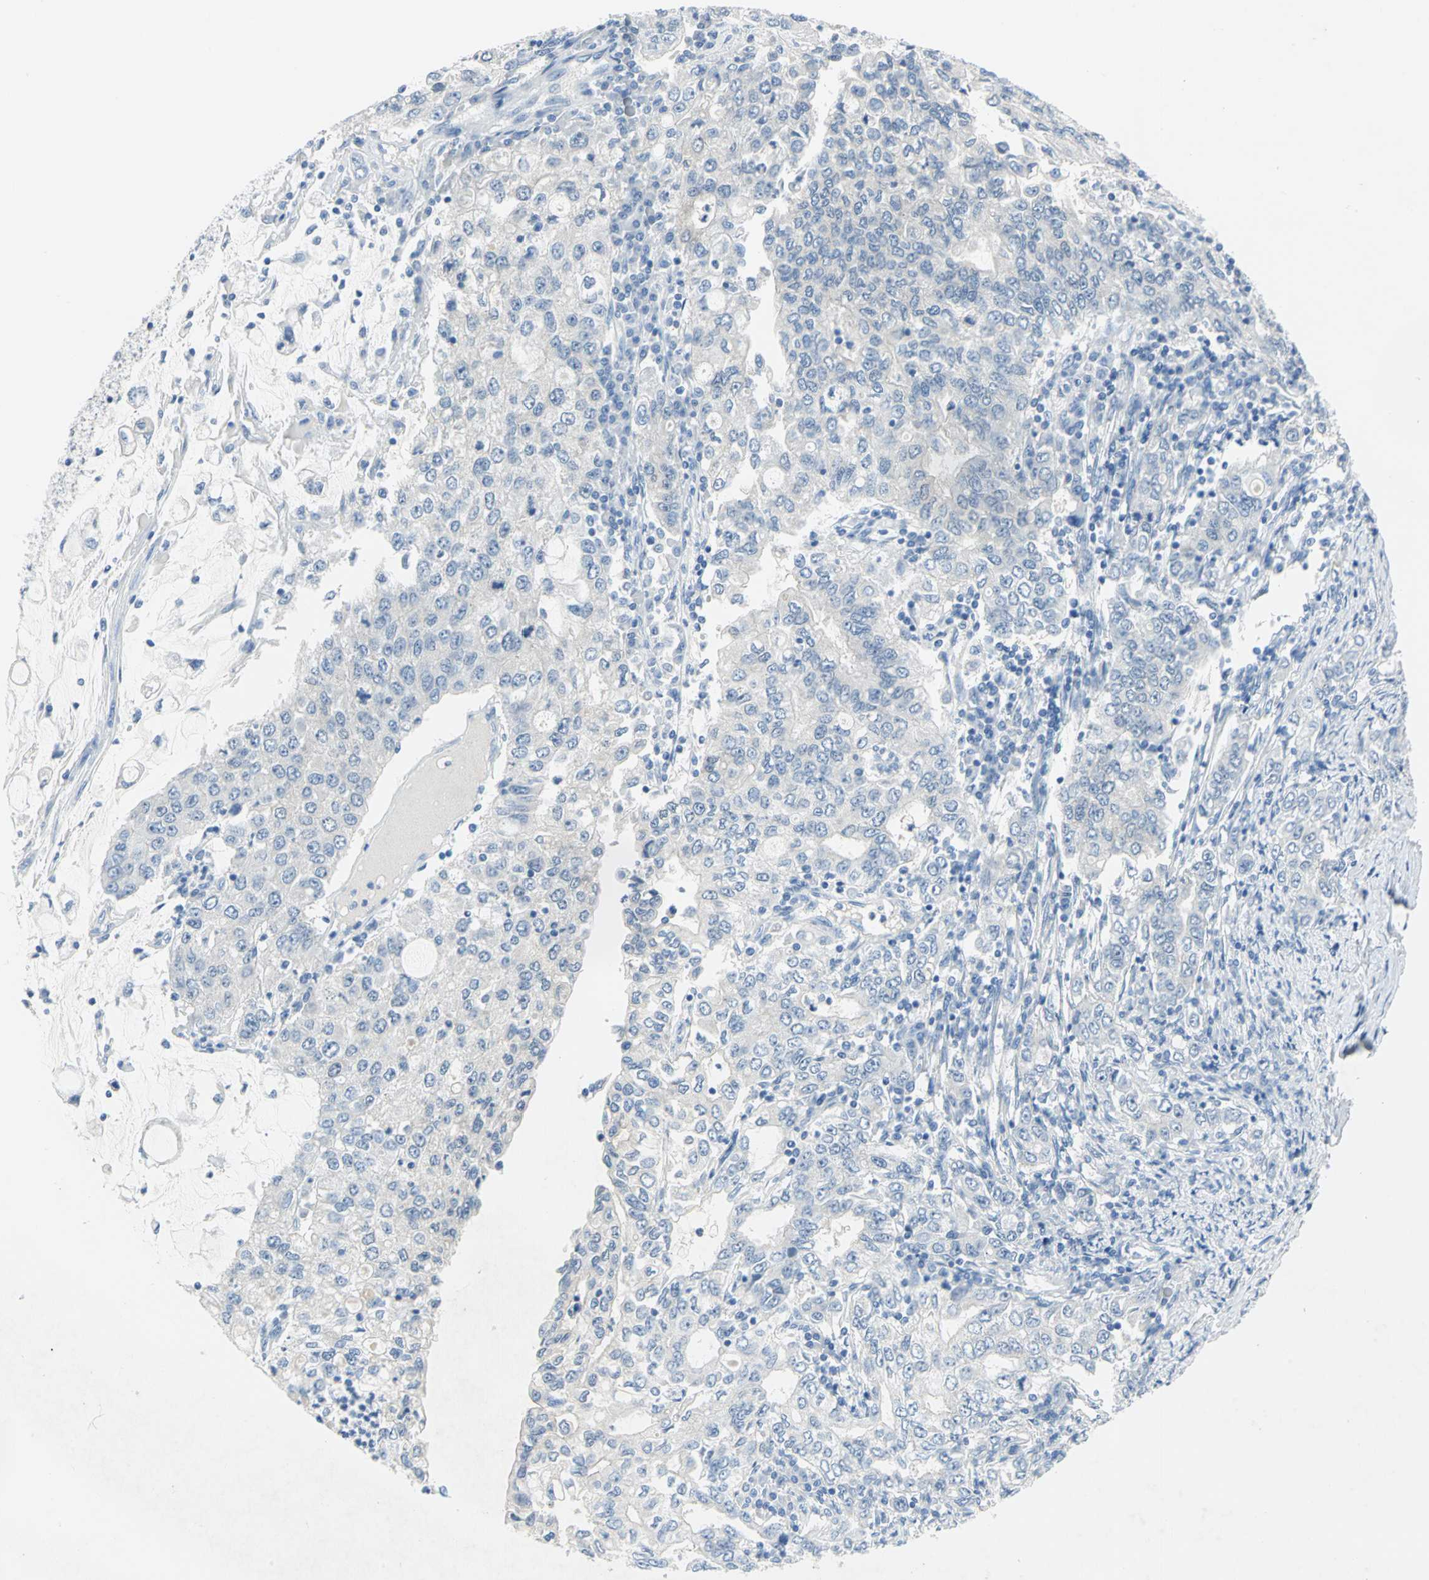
{"staining": {"intensity": "negative", "quantity": "none", "location": "none"}, "tissue": "stomach cancer", "cell_type": "Tumor cells", "image_type": "cancer", "snomed": [{"axis": "morphology", "description": "Adenocarcinoma, NOS"}, {"axis": "topography", "description": "Stomach, lower"}], "caption": "Immunohistochemistry of human stomach cancer (adenocarcinoma) exhibits no expression in tumor cells. The staining was performed using DAB (3,3'-diaminobenzidine) to visualize the protein expression in brown, while the nuclei were stained in blue with hematoxylin (Magnification: 20x).", "gene": "SFN", "patient": {"sex": "female", "age": 72}}